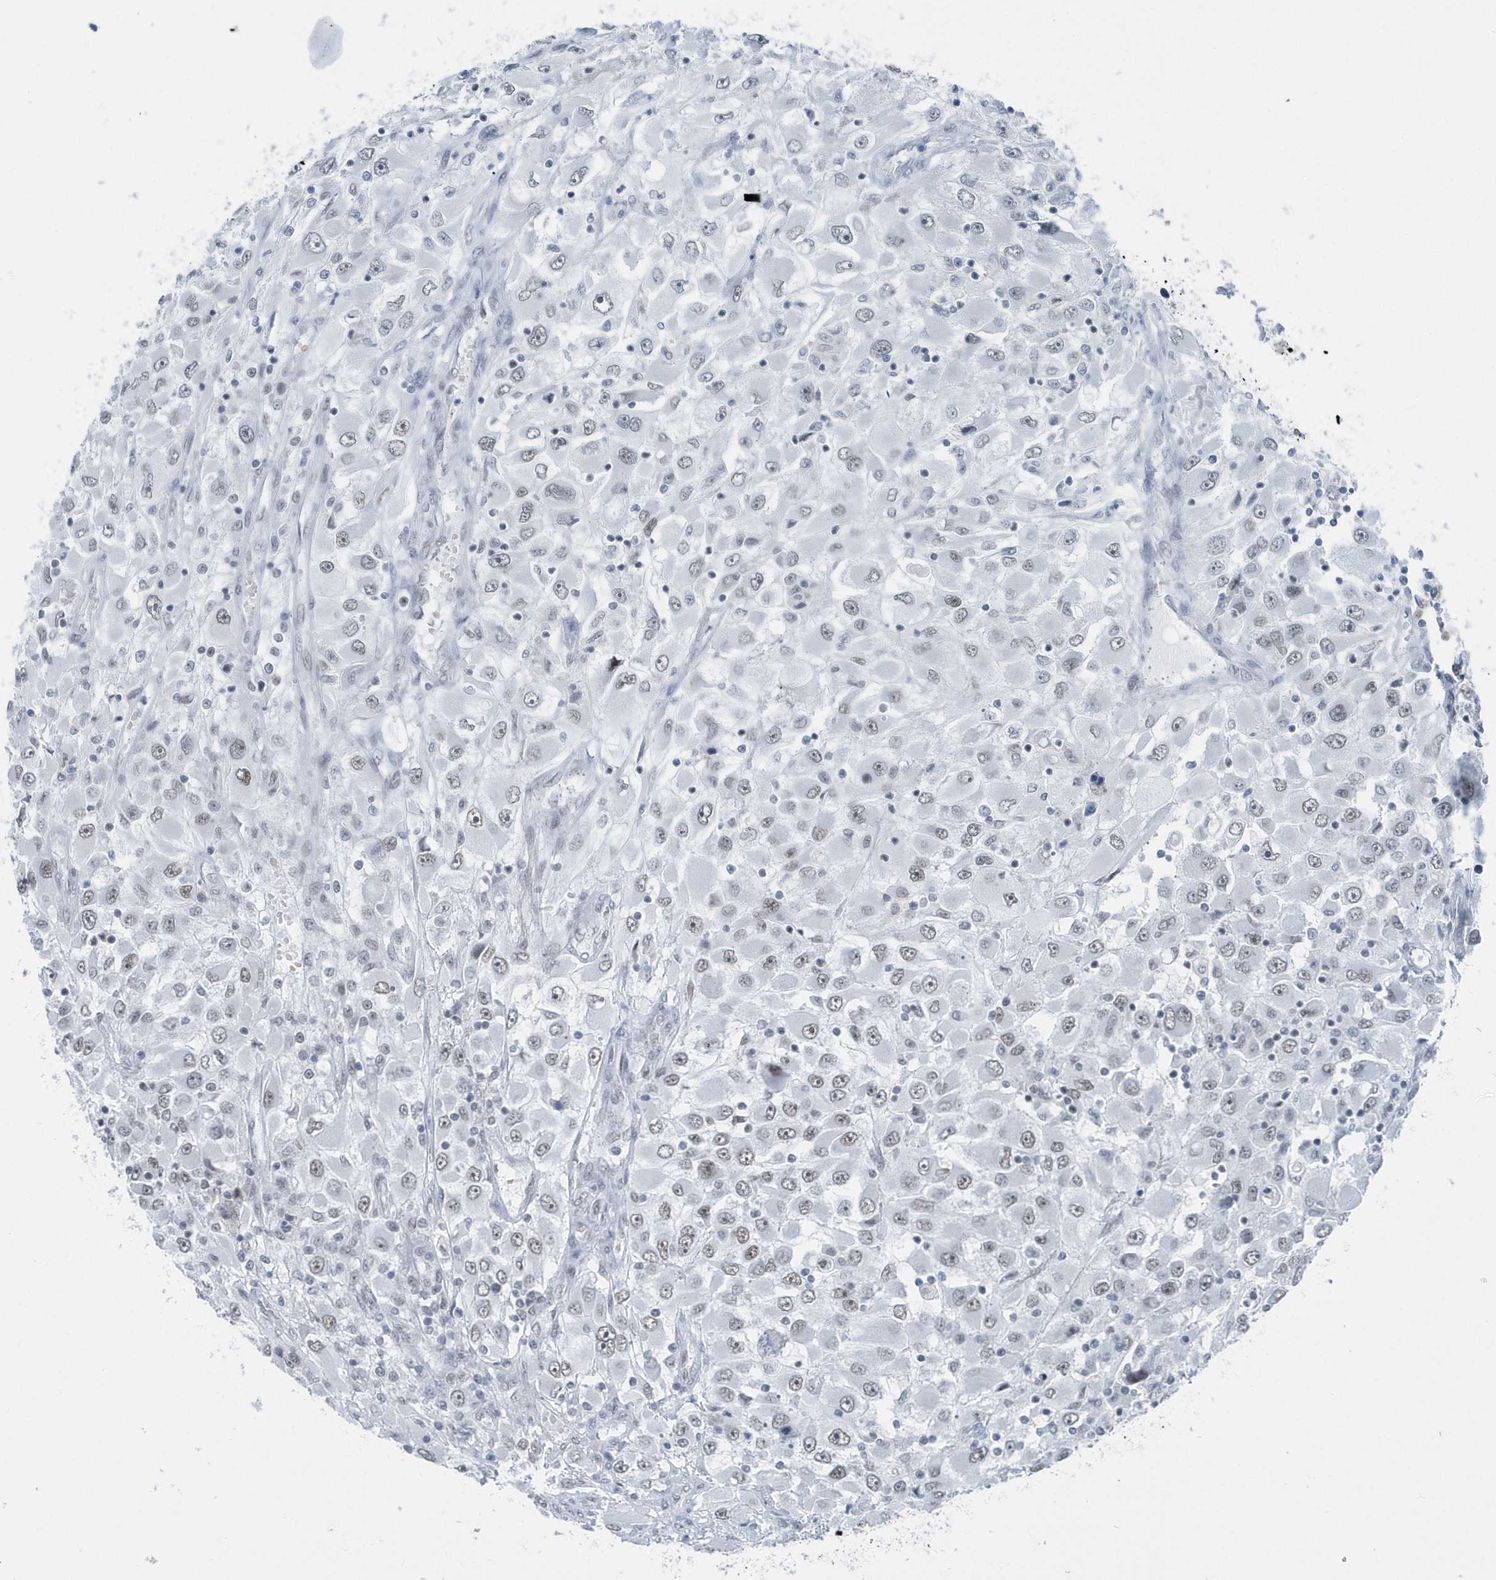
{"staining": {"intensity": "weak", "quantity": "<25%", "location": "nuclear"}, "tissue": "renal cancer", "cell_type": "Tumor cells", "image_type": "cancer", "snomed": [{"axis": "morphology", "description": "Adenocarcinoma, NOS"}, {"axis": "topography", "description": "Kidney"}], "caption": "Micrograph shows no significant protein staining in tumor cells of renal cancer.", "gene": "FIP1L1", "patient": {"sex": "female", "age": 52}}